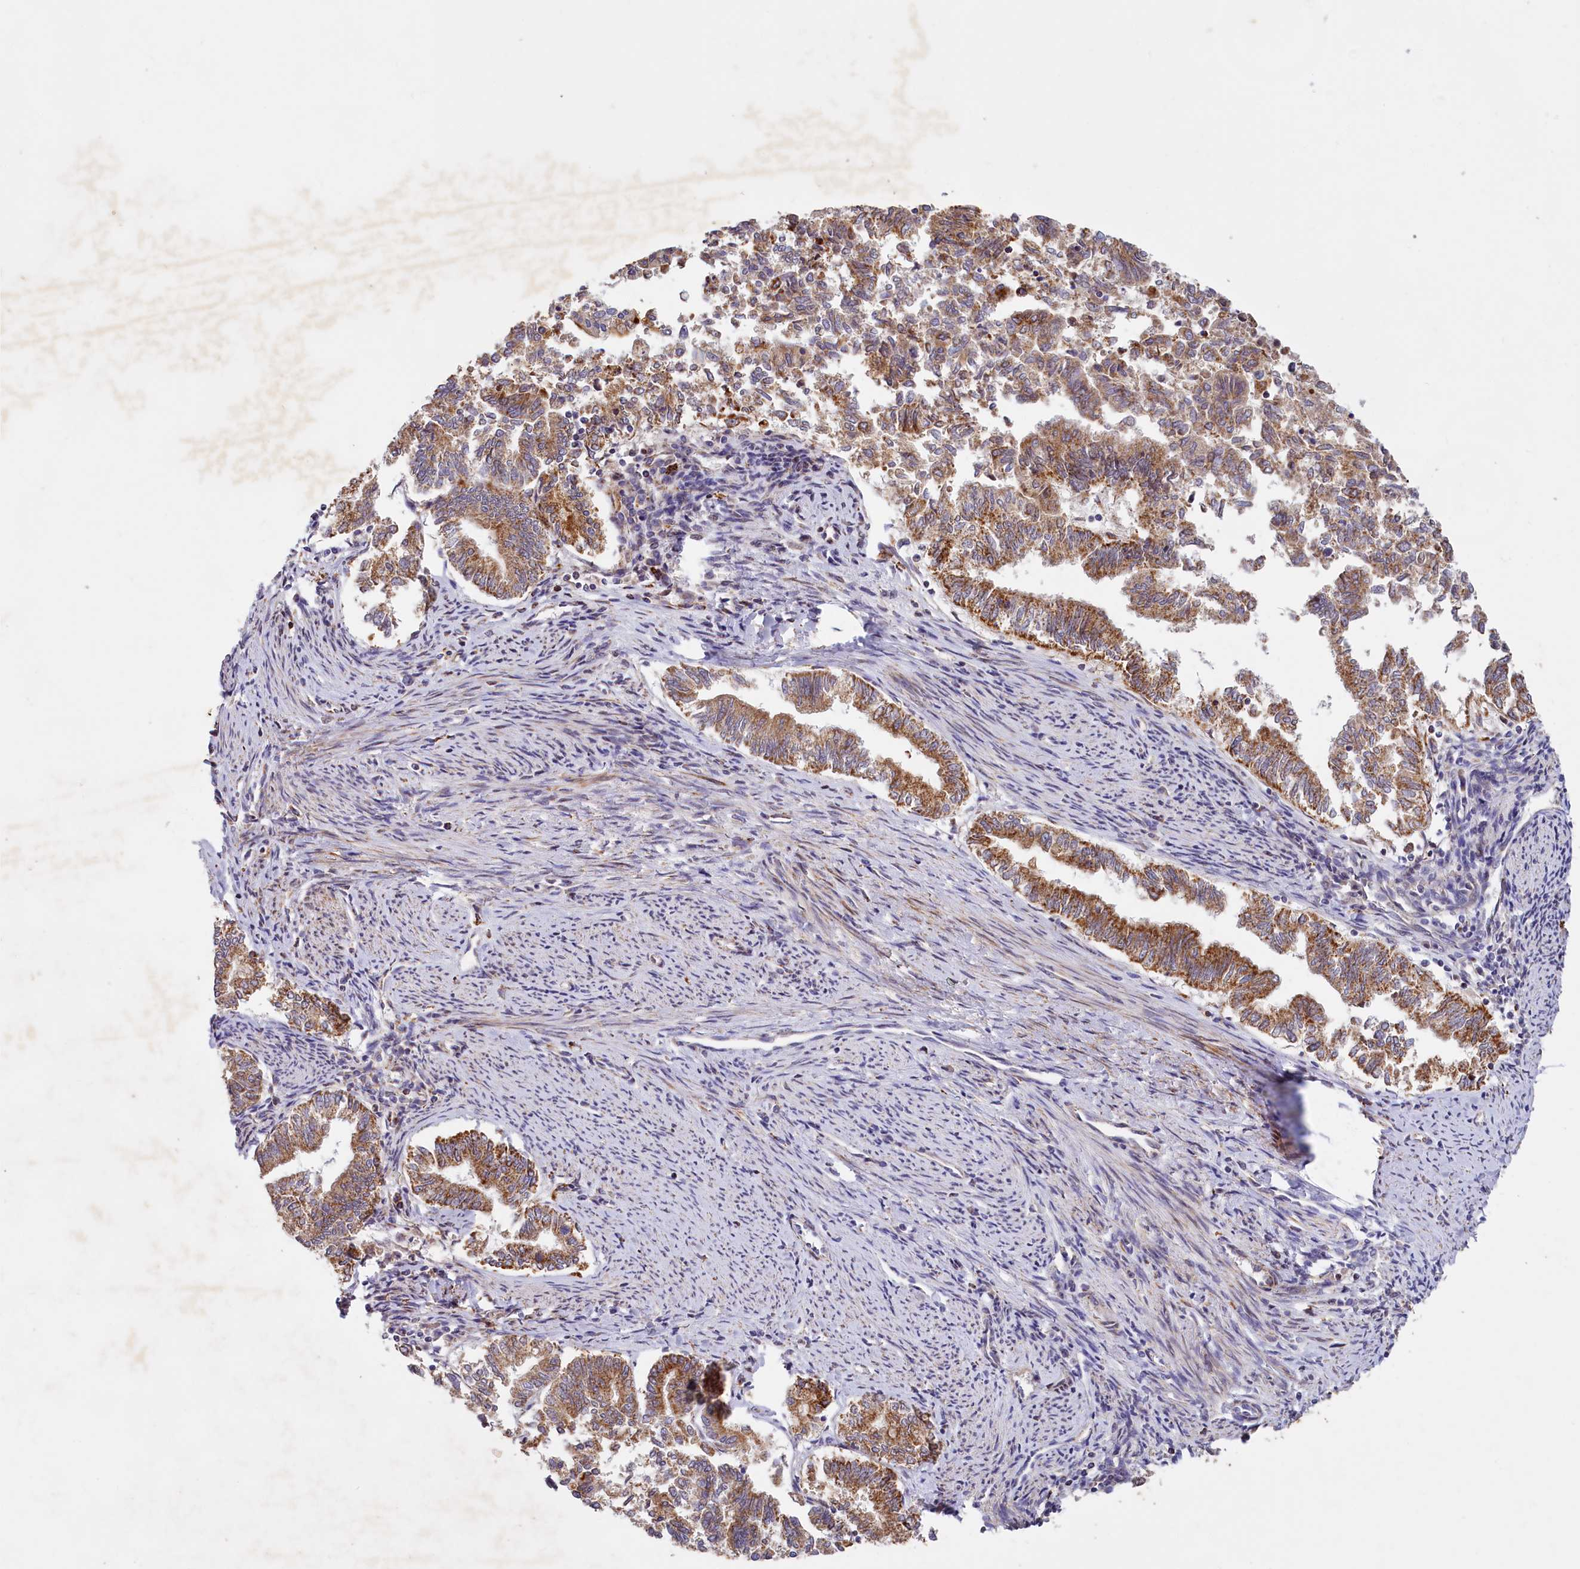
{"staining": {"intensity": "moderate", "quantity": ">75%", "location": "cytoplasmic/membranous"}, "tissue": "endometrial cancer", "cell_type": "Tumor cells", "image_type": "cancer", "snomed": [{"axis": "morphology", "description": "Adenocarcinoma, NOS"}, {"axis": "topography", "description": "Endometrium"}], "caption": "Tumor cells show moderate cytoplasmic/membranous staining in approximately >75% of cells in endometrial cancer.", "gene": "DYNC2H1", "patient": {"sex": "female", "age": 79}}